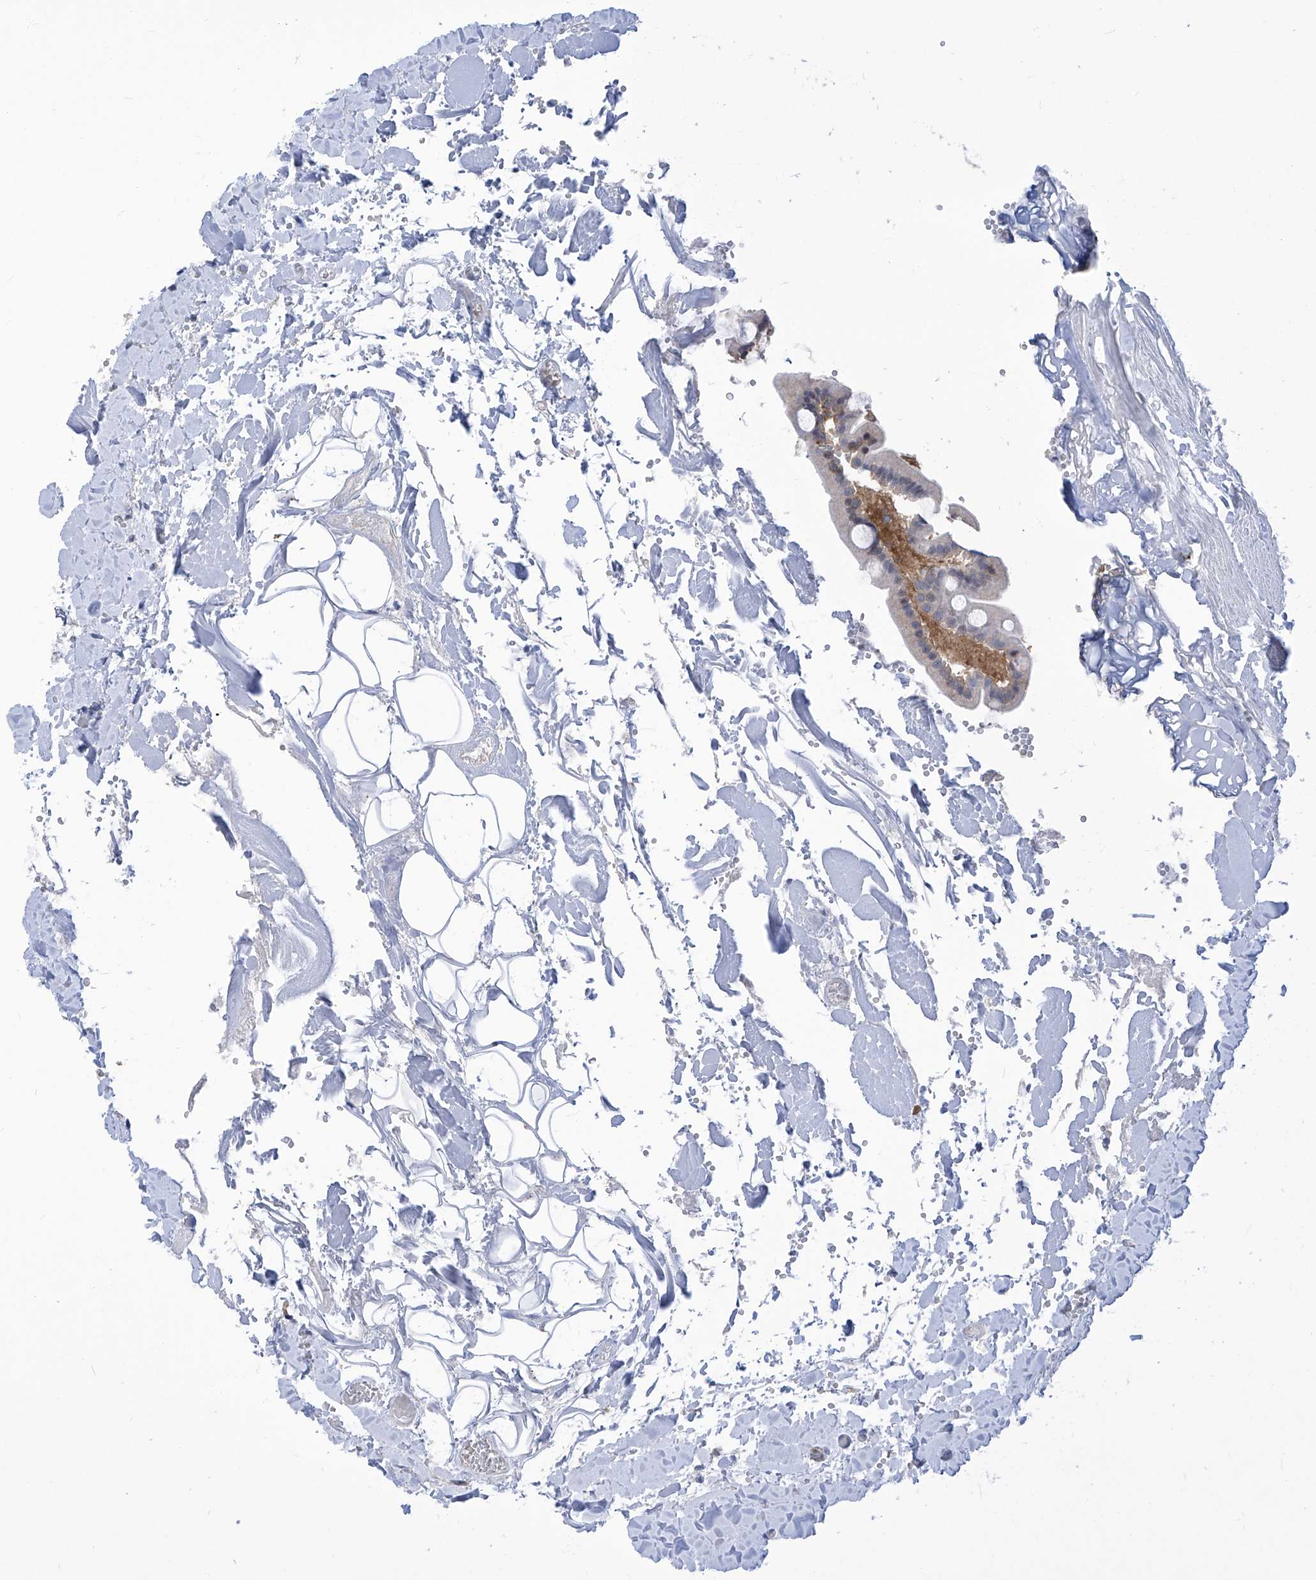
{"staining": {"intensity": "moderate", "quantity": "<25%", "location": "cytoplasmic/membranous"}, "tissue": "gallbladder", "cell_type": "Glandular cells", "image_type": "normal", "snomed": [{"axis": "morphology", "description": "Normal tissue, NOS"}, {"axis": "topography", "description": "Gallbladder"}], "caption": "Immunohistochemistry (IHC) histopathology image of normal human gallbladder stained for a protein (brown), which demonstrates low levels of moderate cytoplasmic/membranous positivity in about <25% of glandular cells.", "gene": "EIF3M", "patient": {"sex": "male", "age": 55}}